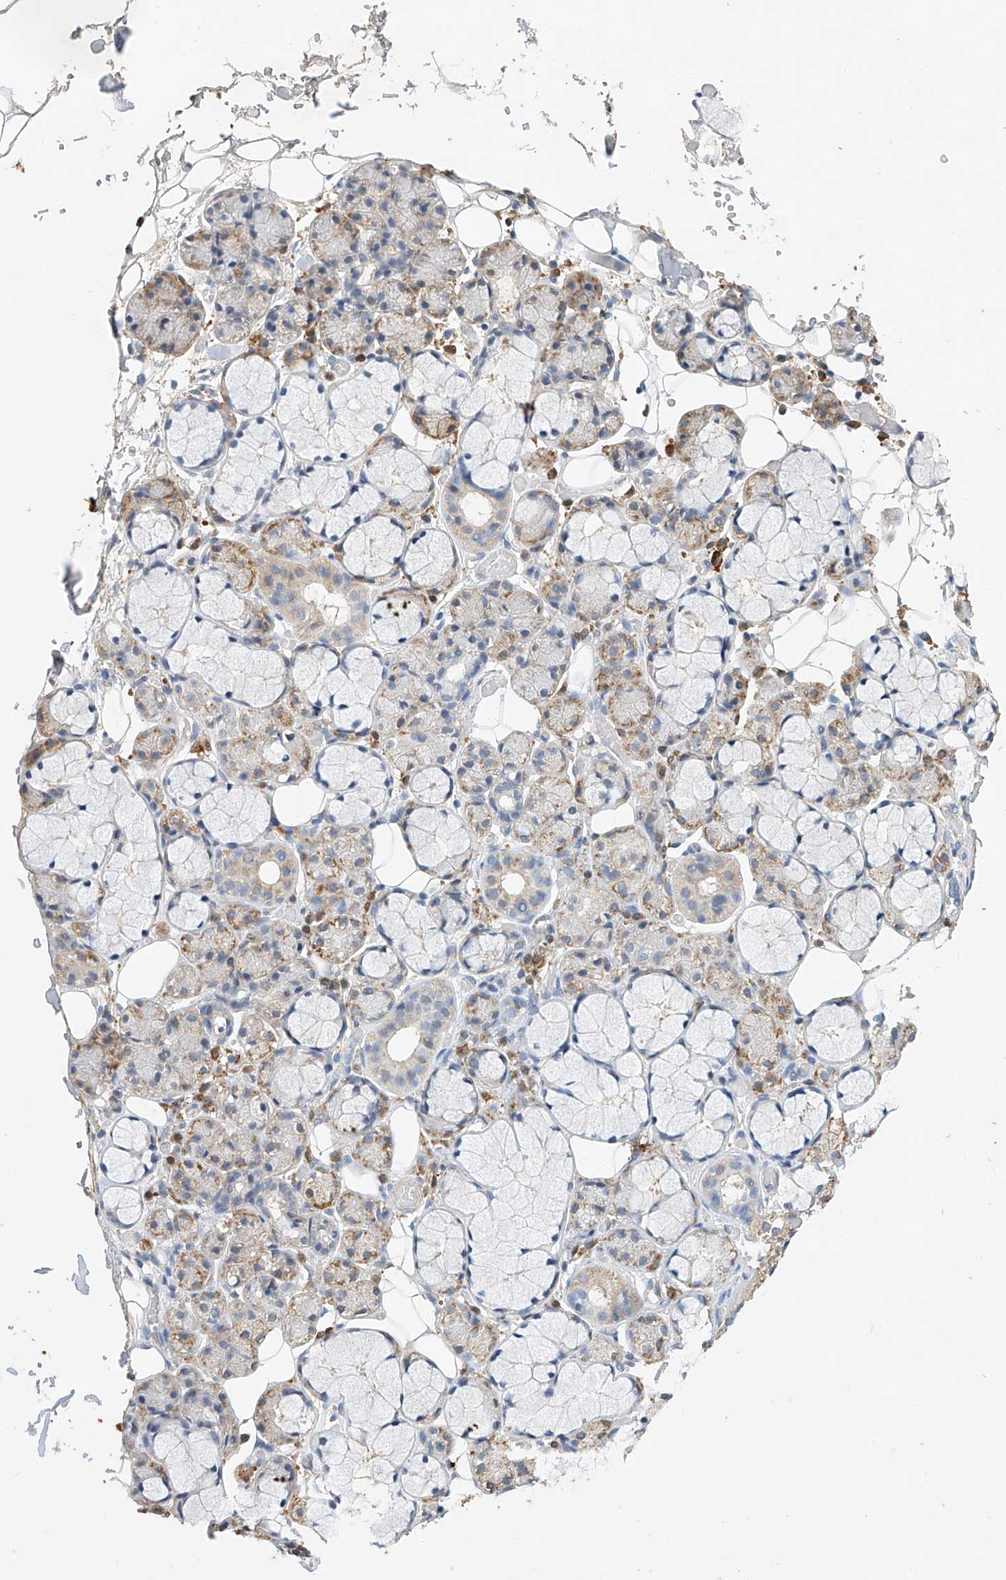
{"staining": {"intensity": "weak", "quantity": "25%-75%", "location": "cytoplasmic/membranous"}, "tissue": "salivary gland", "cell_type": "Glandular cells", "image_type": "normal", "snomed": [{"axis": "morphology", "description": "Normal tissue, NOS"}, {"axis": "topography", "description": "Salivary gland"}], "caption": "A brown stain labels weak cytoplasmic/membranous staining of a protein in glandular cells of normal salivary gland. Nuclei are stained in blue.", "gene": "CTDP1", "patient": {"sex": "male", "age": 63}}